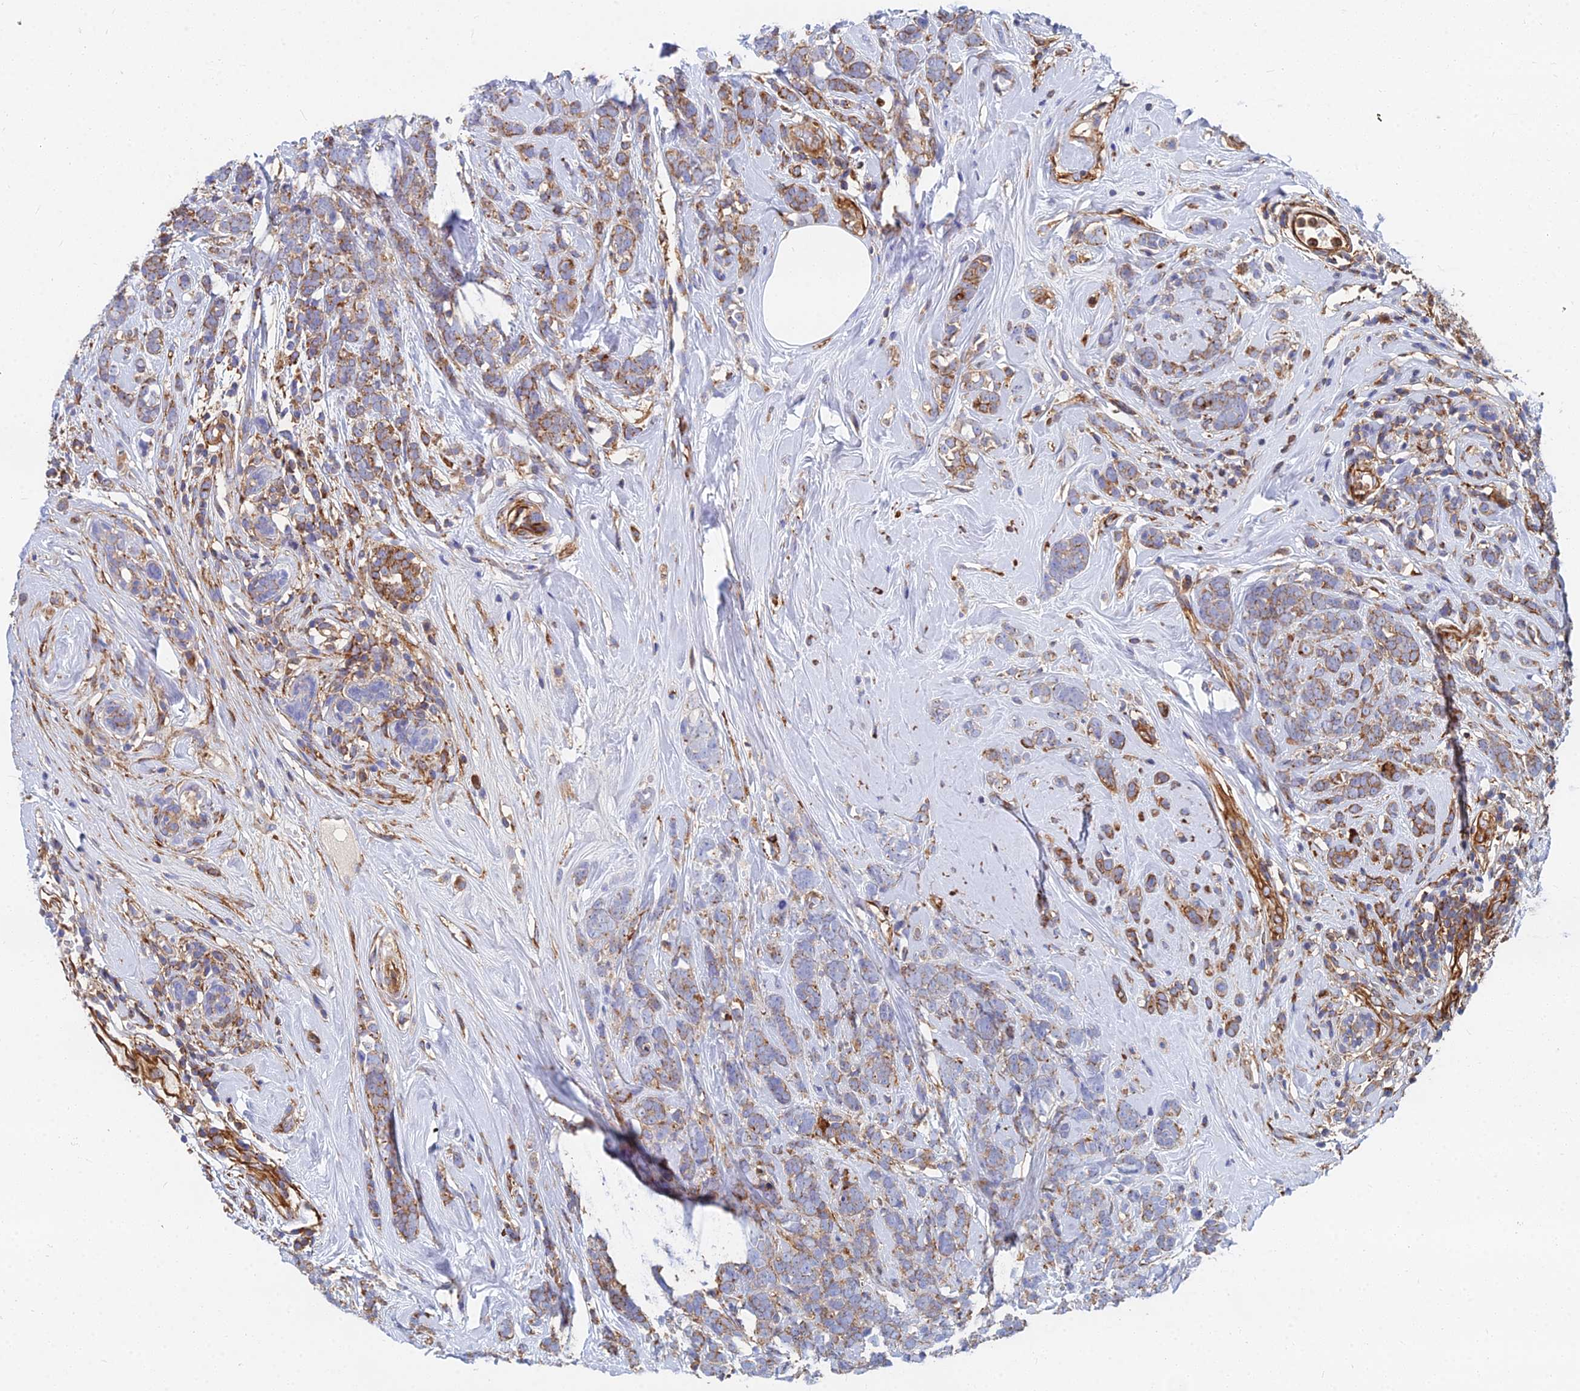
{"staining": {"intensity": "moderate", "quantity": "25%-75%", "location": "cytoplasmic/membranous"}, "tissue": "breast cancer", "cell_type": "Tumor cells", "image_type": "cancer", "snomed": [{"axis": "morphology", "description": "Duct carcinoma"}, {"axis": "topography", "description": "Breast"}], "caption": "IHC histopathology image of human breast cancer stained for a protein (brown), which reveals medium levels of moderate cytoplasmic/membranous staining in approximately 25%-75% of tumor cells.", "gene": "GPR42", "patient": {"sex": "female", "age": 75}}